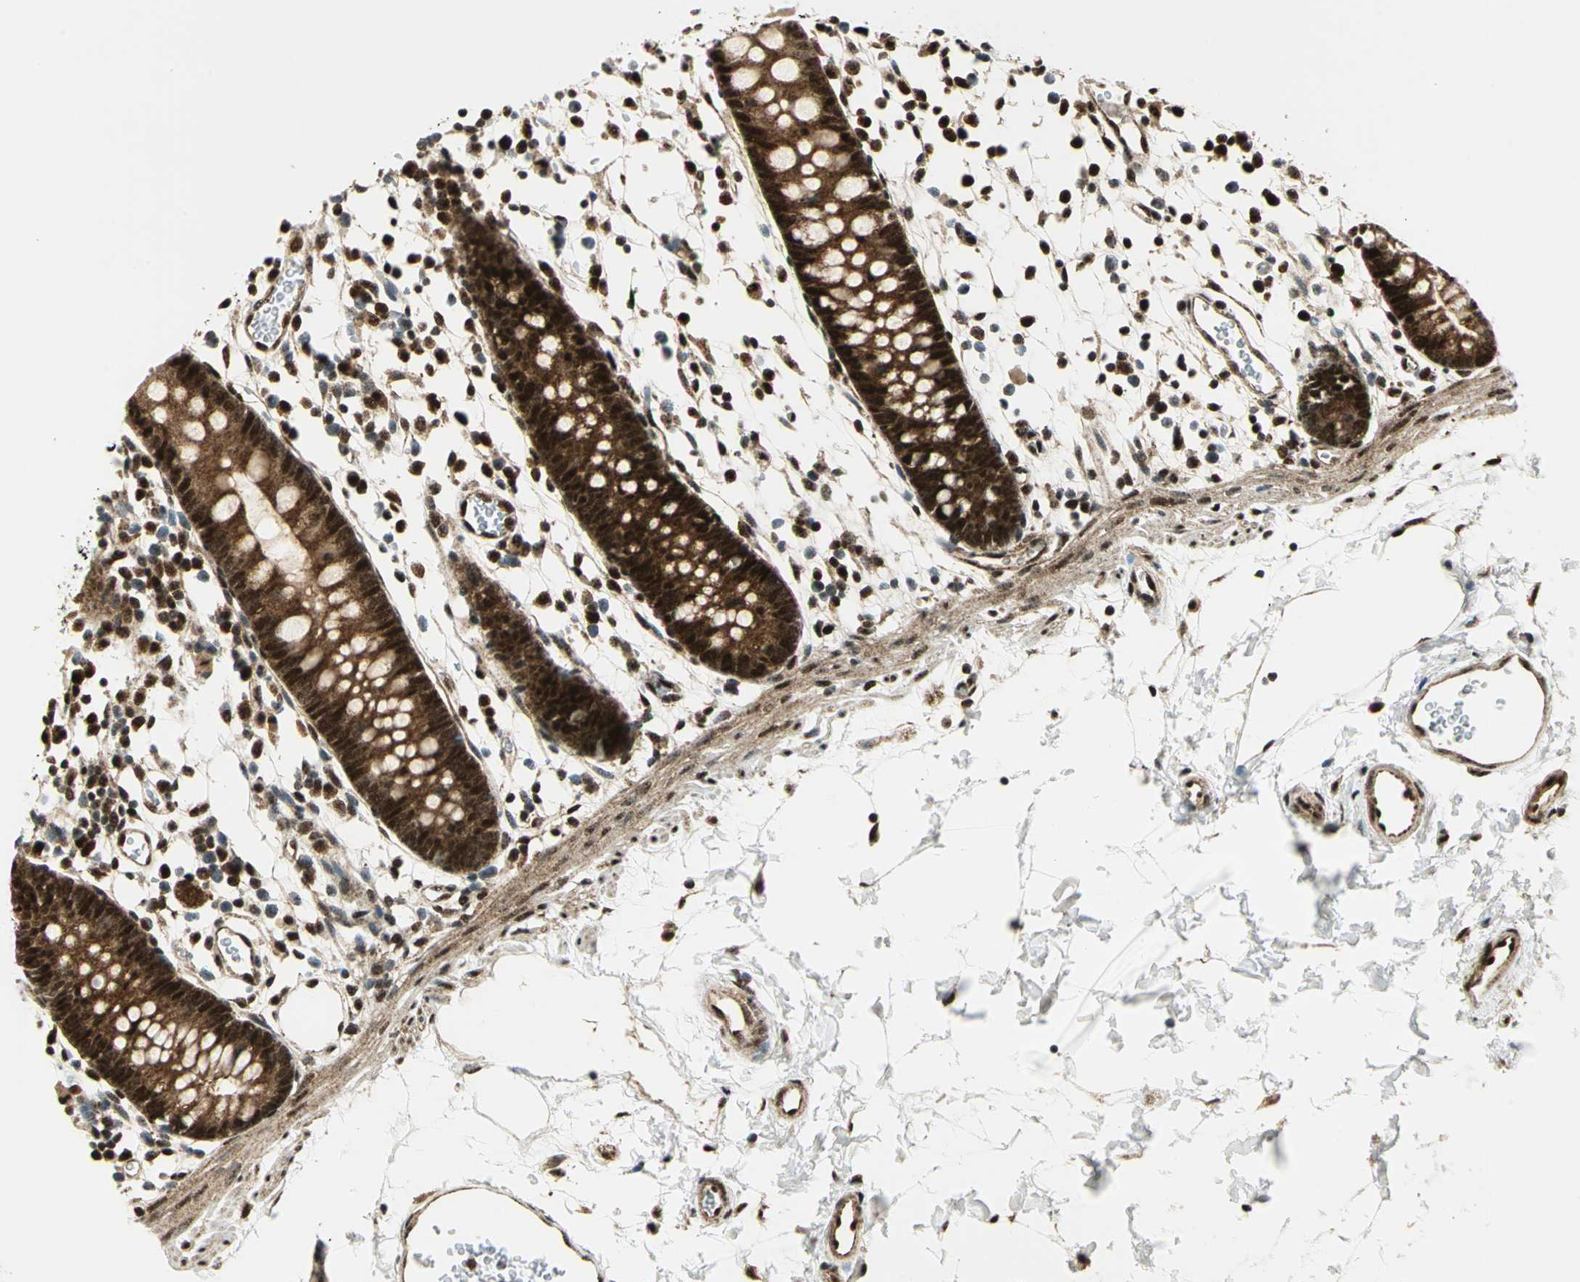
{"staining": {"intensity": "strong", "quantity": ">75%", "location": "cytoplasmic/membranous,nuclear"}, "tissue": "colon", "cell_type": "Endothelial cells", "image_type": "normal", "snomed": [{"axis": "morphology", "description": "Normal tissue, NOS"}, {"axis": "topography", "description": "Colon"}], "caption": "Immunohistochemical staining of normal colon demonstrates high levels of strong cytoplasmic/membranous,nuclear expression in about >75% of endothelial cells.", "gene": "COPS5", "patient": {"sex": "male", "age": 14}}